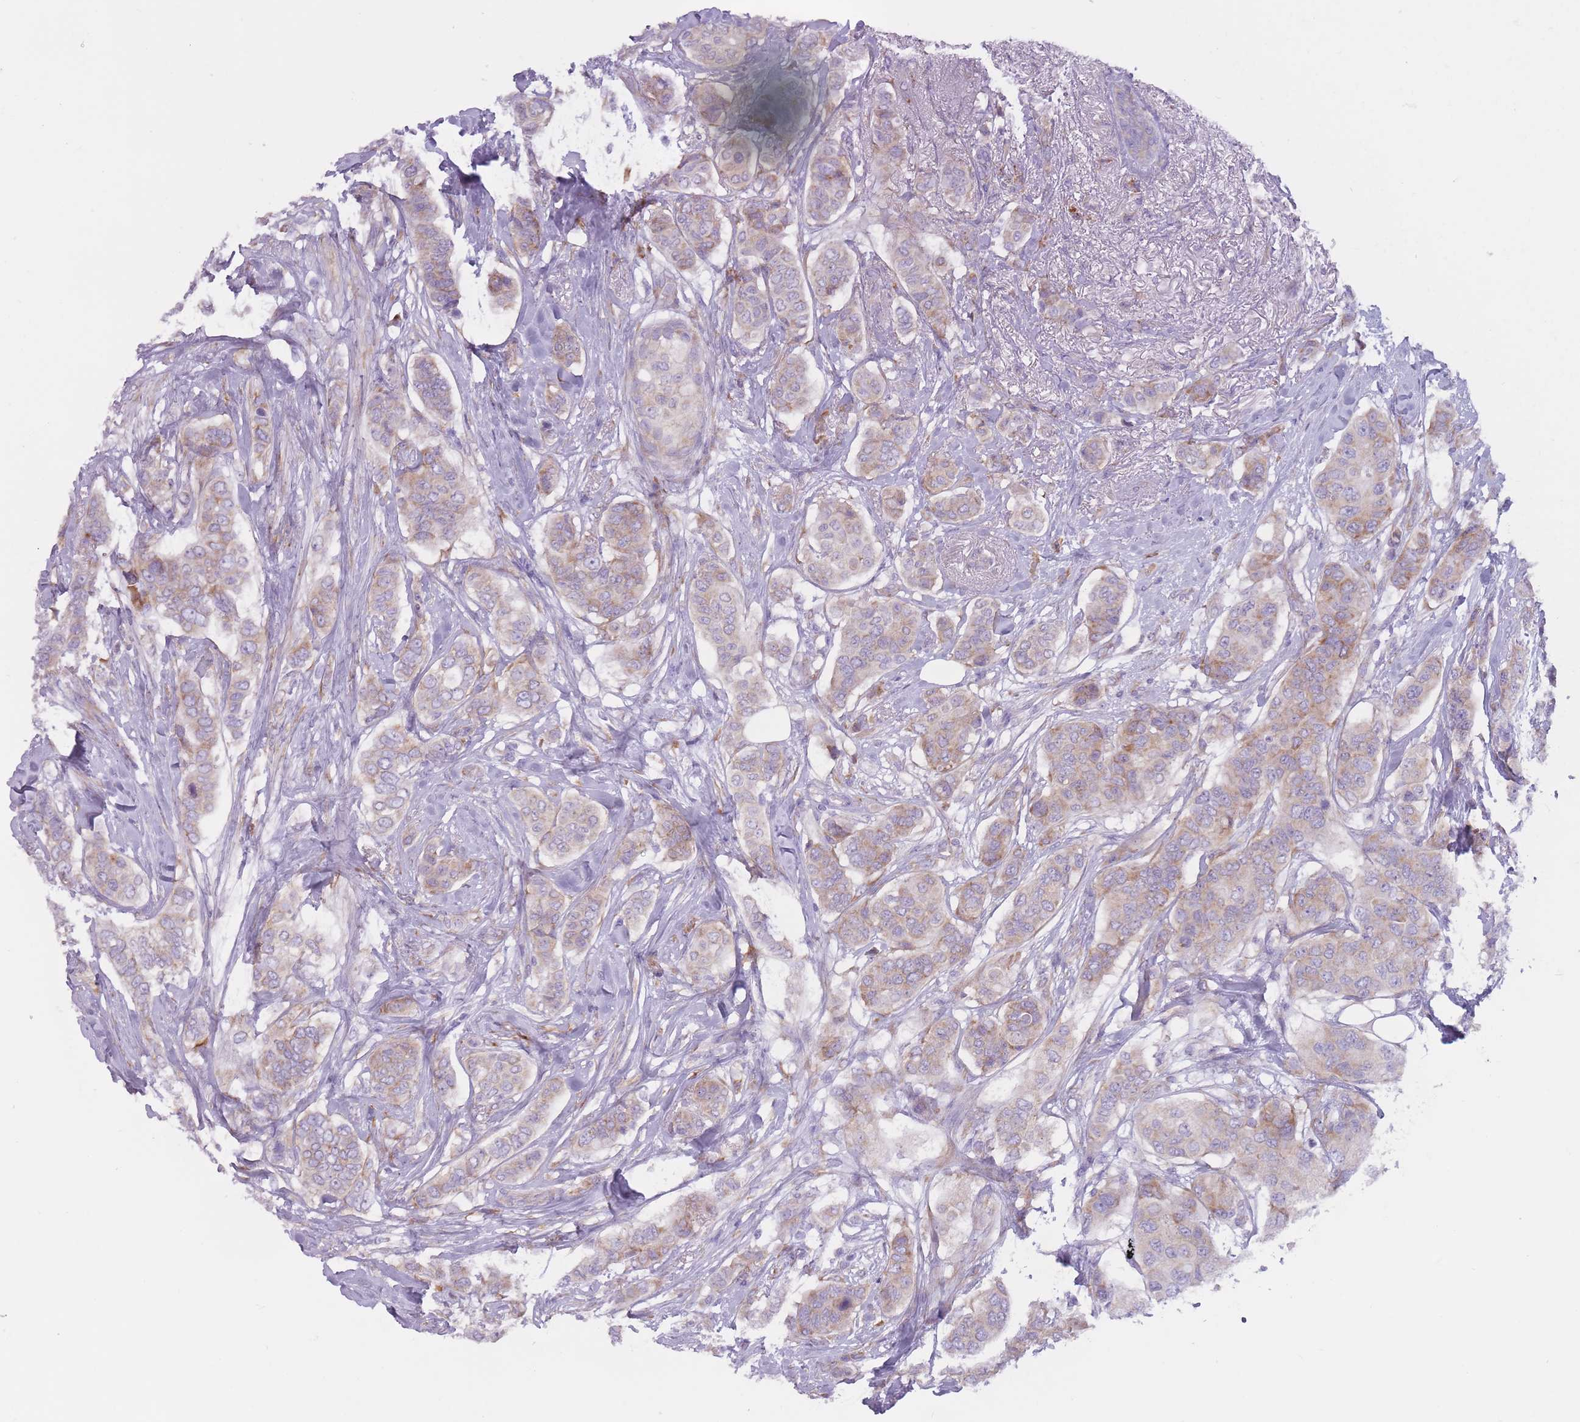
{"staining": {"intensity": "weak", "quantity": ">75%", "location": "cytoplasmic/membranous"}, "tissue": "breast cancer", "cell_type": "Tumor cells", "image_type": "cancer", "snomed": [{"axis": "morphology", "description": "Lobular carcinoma"}, {"axis": "topography", "description": "Breast"}], "caption": "DAB (3,3'-diaminobenzidine) immunohistochemical staining of breast lobular carcinoma demonstrates weak cytoplasmic/membranous protein expression in approximately >75% of tumor cells.", "gene": "RPL18", "patient": {"sex": "female", "age": 51}}